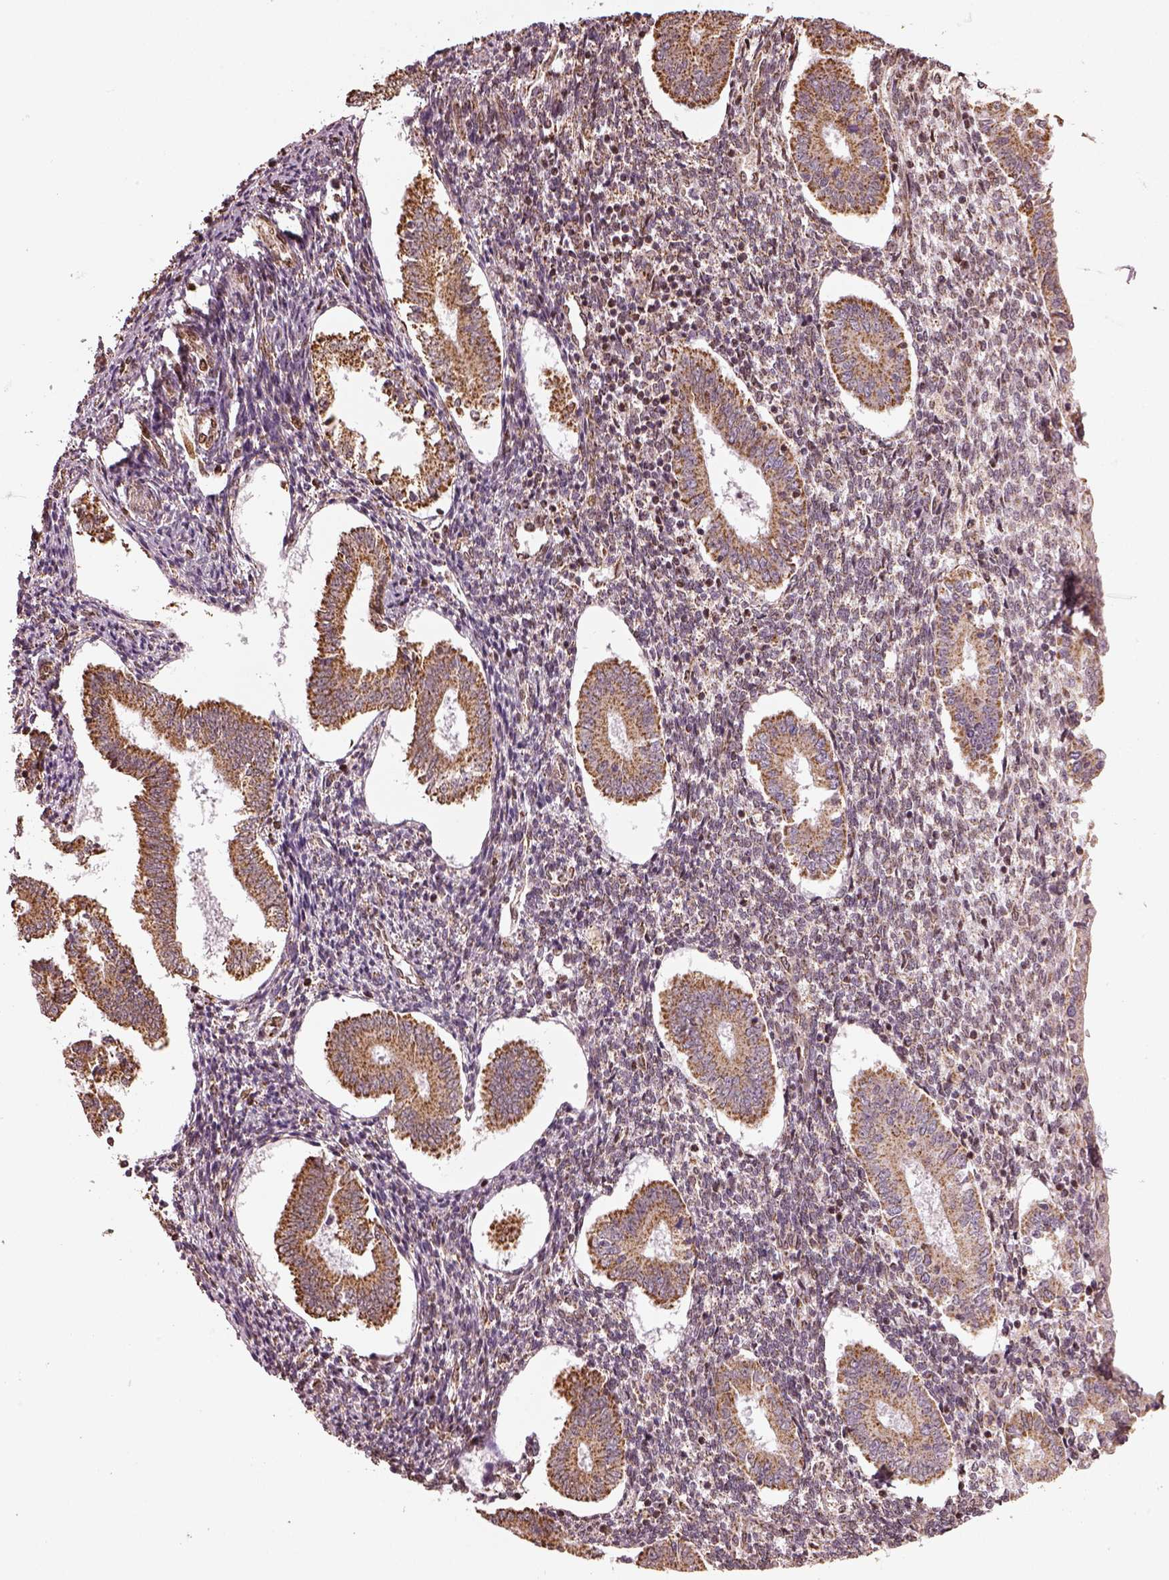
{"staining": {"intensity": "negative", "quantity": "none", "location": "none"}, "tissue": "endometrium", "cell_type": "Cells in endometrial stroma", "image_type": "normal", "snomed": [{"axis": "morphology", "description": "Normal tissue, NOS"}, {"axis": "topography", "description": "Endometrium"}], "caption": "Image shows no significant protein expression in cells in endometrial stroma of benign endometrium.", "gene": "ACOT2", "patient": {"sex": "female", "age": 40}}